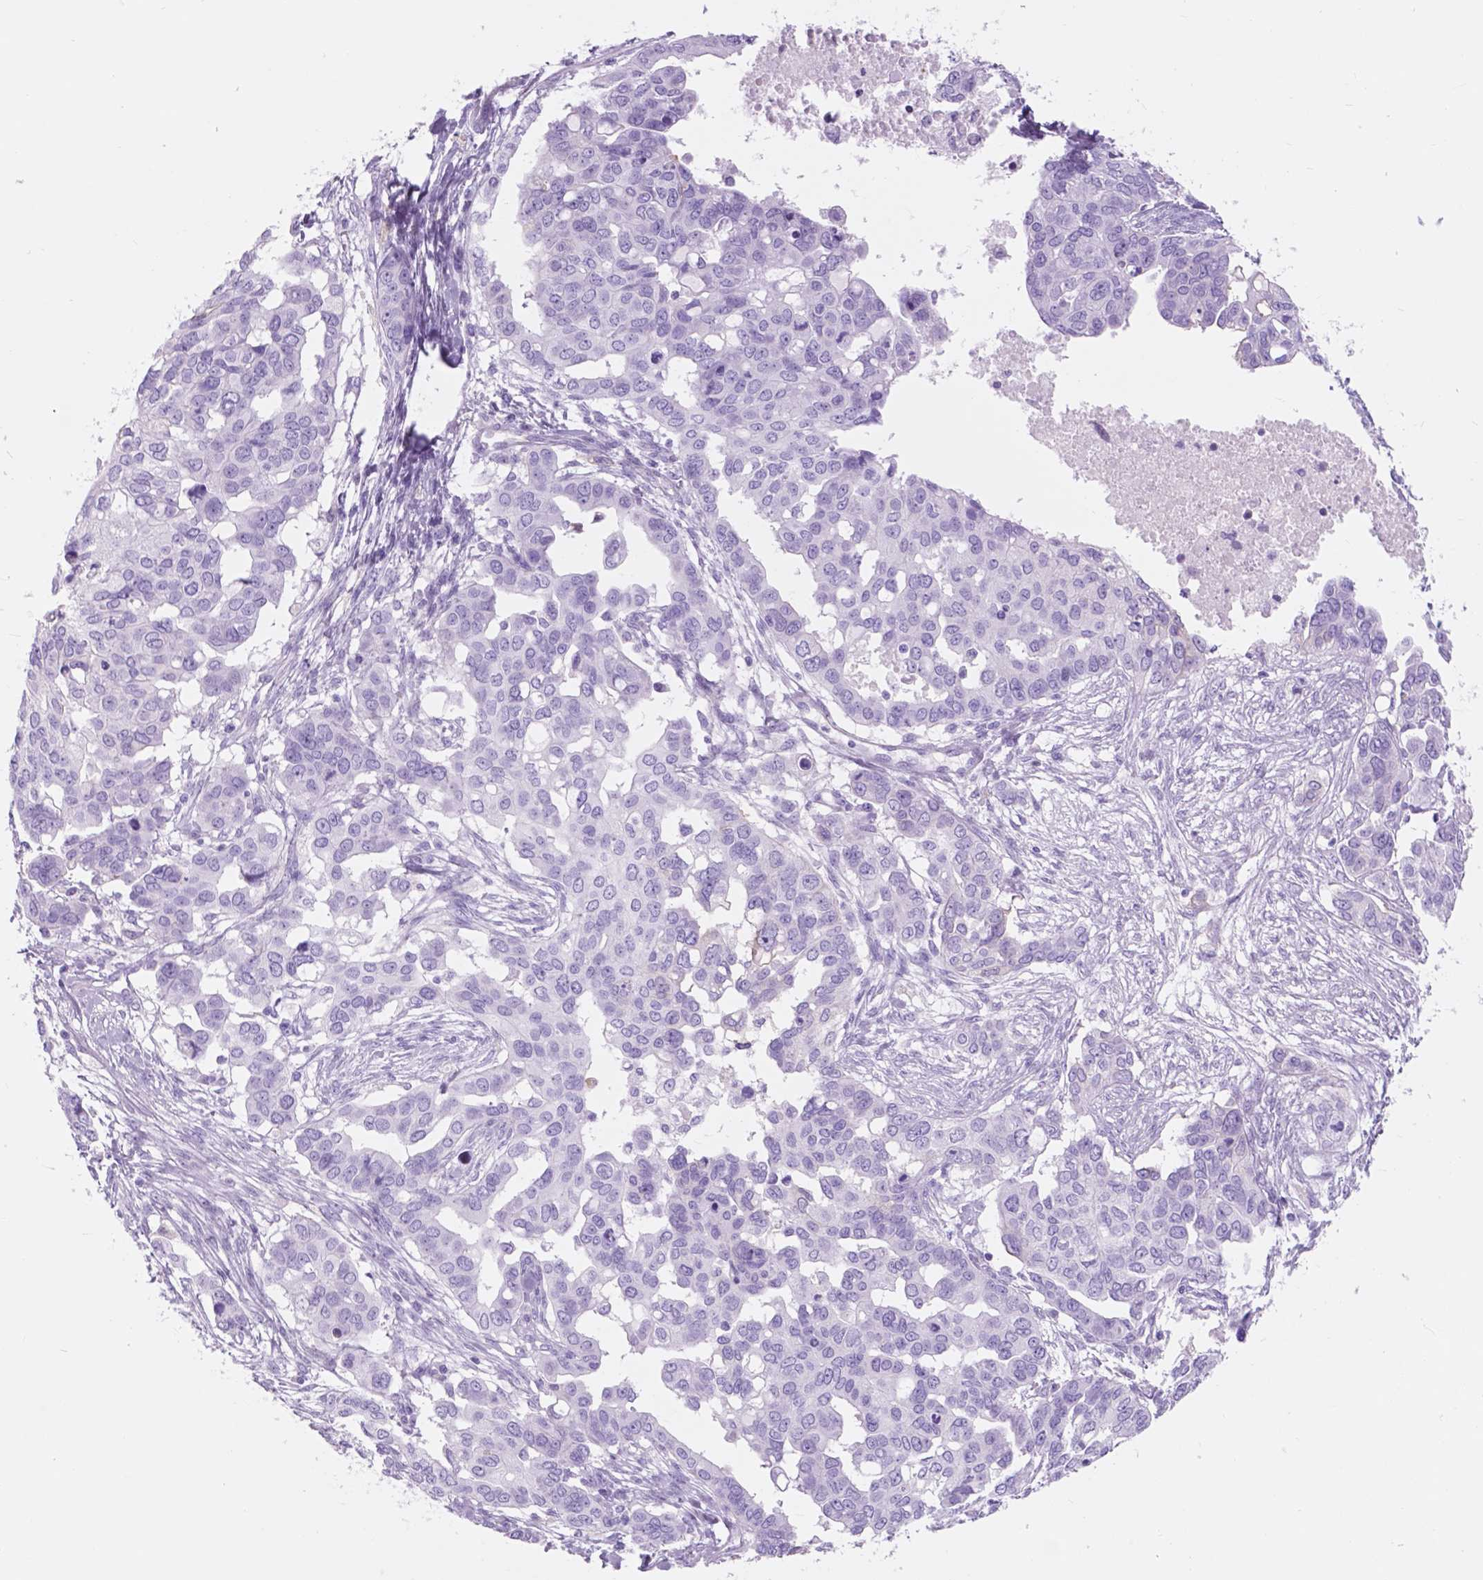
{"staining": {"intensity": "negative", "quantity": "none", "location": "none"}, "tissue": "ovarian cancer", "cell_type": "Tumor cells", "image_type": "cancer", "snomed": [{"axis": "morphology", "description": "Carcinoma, endometroid"}, {"axis": "topography", "description": "Ovary"}], "caption": "Endometroid carcinoma (ovarian) stained for a protein using immunohistochemistry displays no positivity tumor cells.", "gene": "FXYD2", "patient": {"sex": "female", "age": 78}}